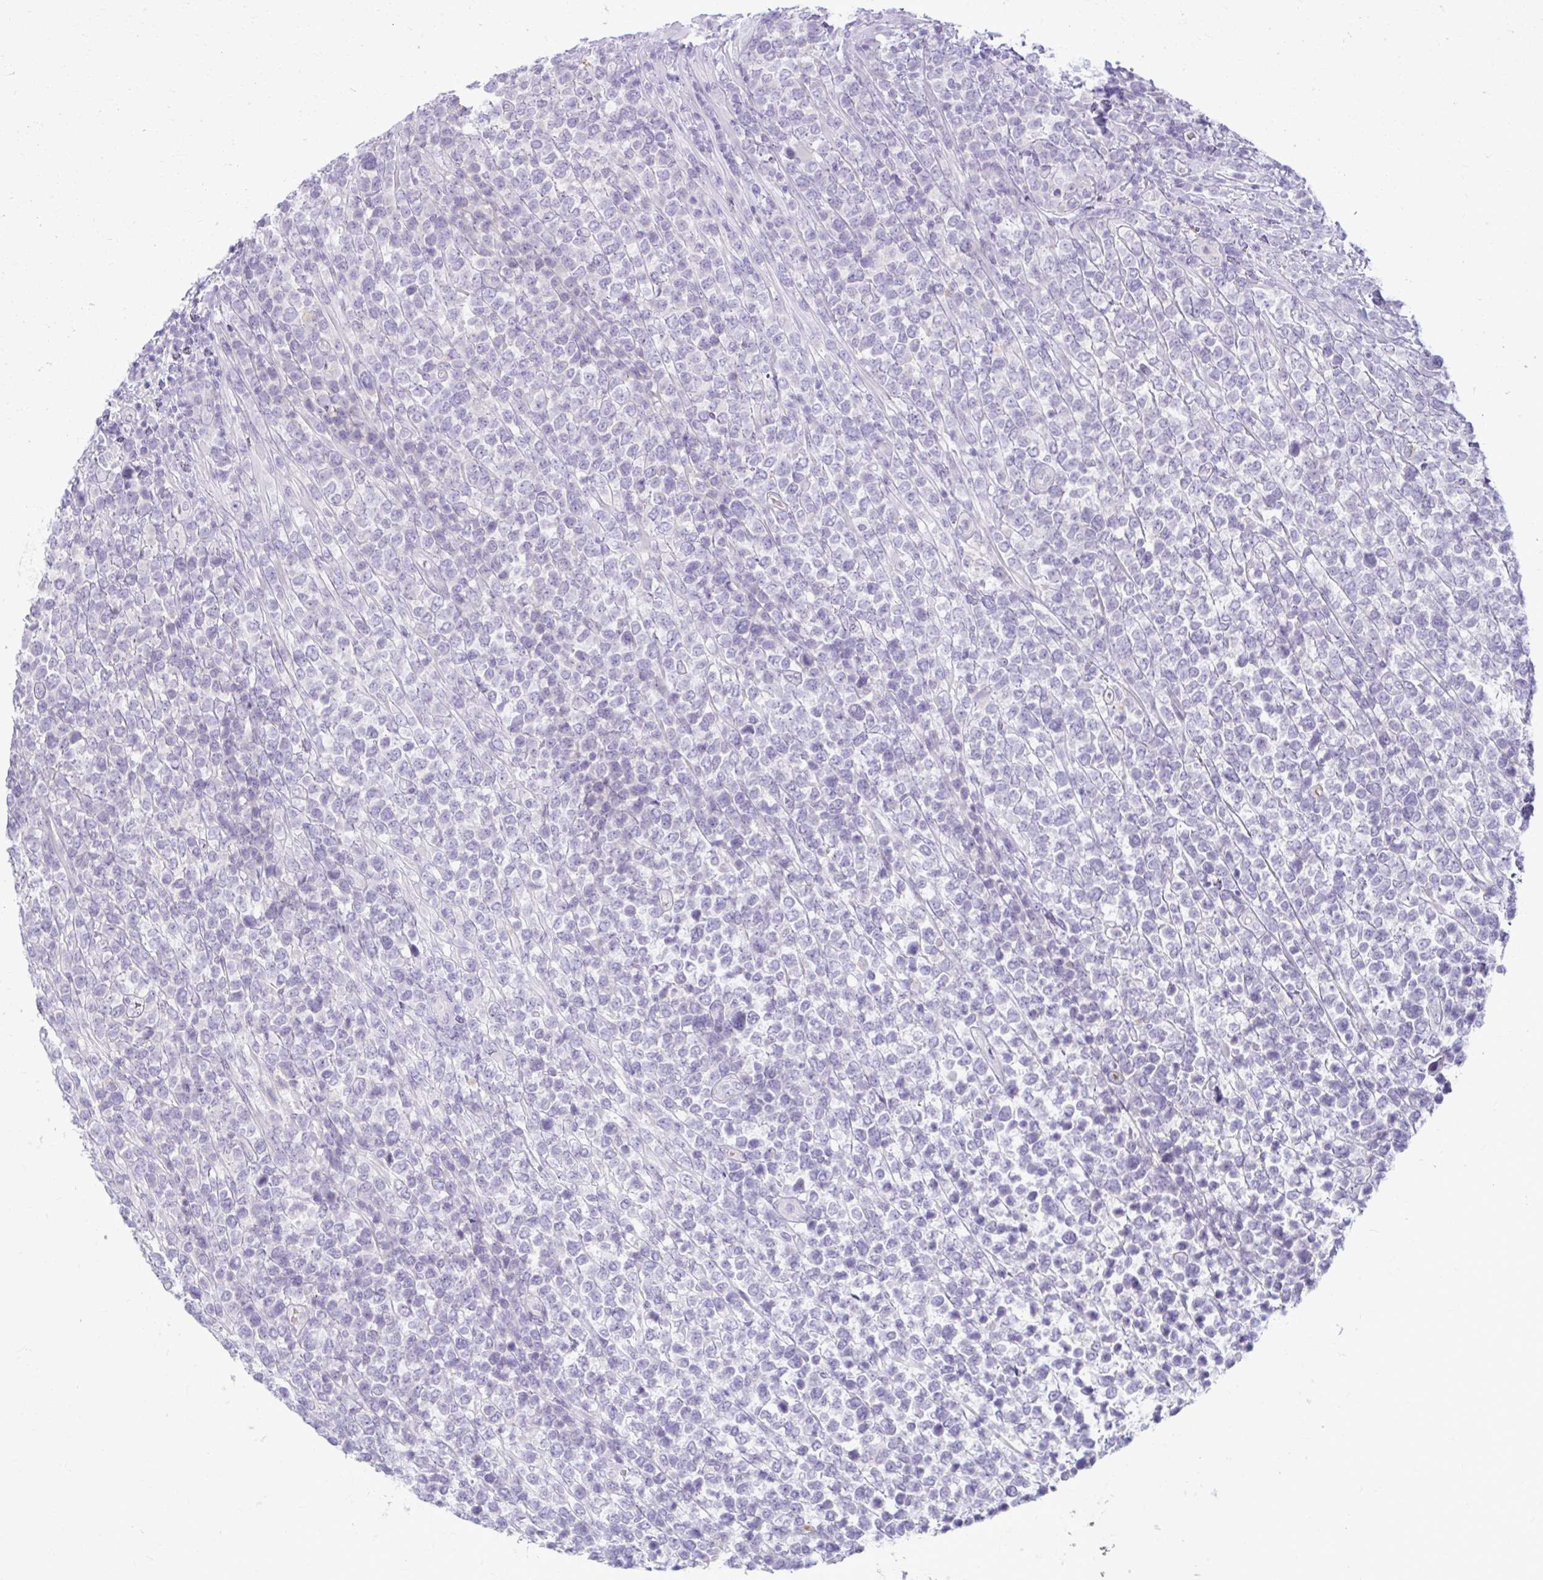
{"staining": {"intensity": "negative", "quantity": "none", "location": "none"}, "tissue": "lymphoma", "cell_type": "Tumor cells", "image_type": "cancer", "snomed": [{"axis": "morphology", "description": "Malignant lymphoma, non-Hodgkin's type, High grade"}, {"axis": "topography", "description": "Soft tissue"}], "caption": "Immunohistochemistry (IHC) image of neoplastic tissue: human lymphoma stained with DAB demonstrates no significant protein positivity in tumor cells.", "gene": "CHIA", "patient": {"sex": "female", "age": 56}}